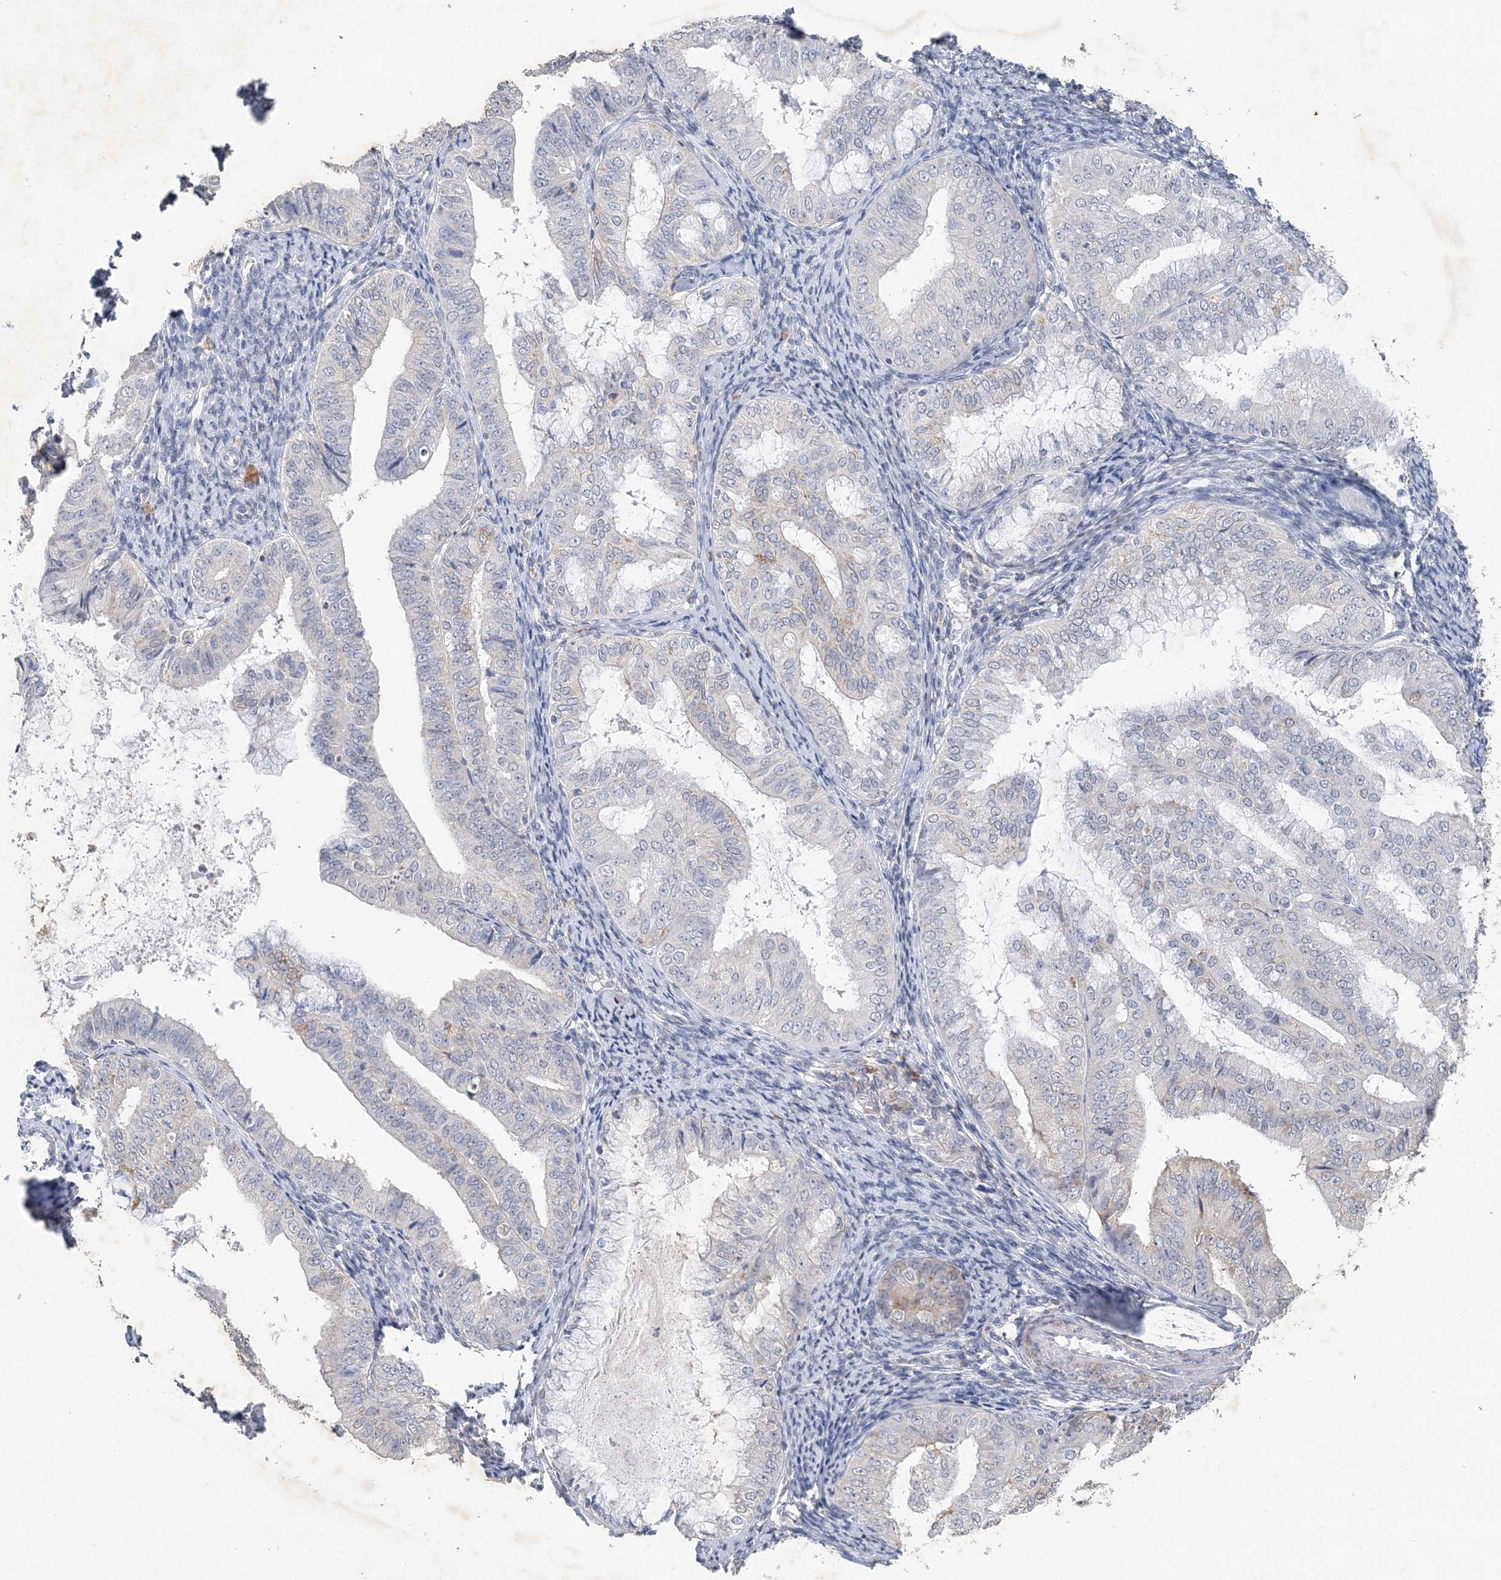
{"staining": {"intensity": "negative", "quantity": "none", "location": "none"}, "tissue": "endometrial cancer", "cell_type": "Tumor cells", "image_type": "cancer", "snomed": [{"axis": "morphology", "description": "Adenocarcinoma, NOS"}, {"axis": "topography", "description": "Endometrium"}], "caption": "Immunohistochemistry (IHC) of human adenocarcinoma (endometrial) reveals no positivity in tumor cells.", "gene": "PDCD1", "patient": {"sex": "female", "age": 63}}